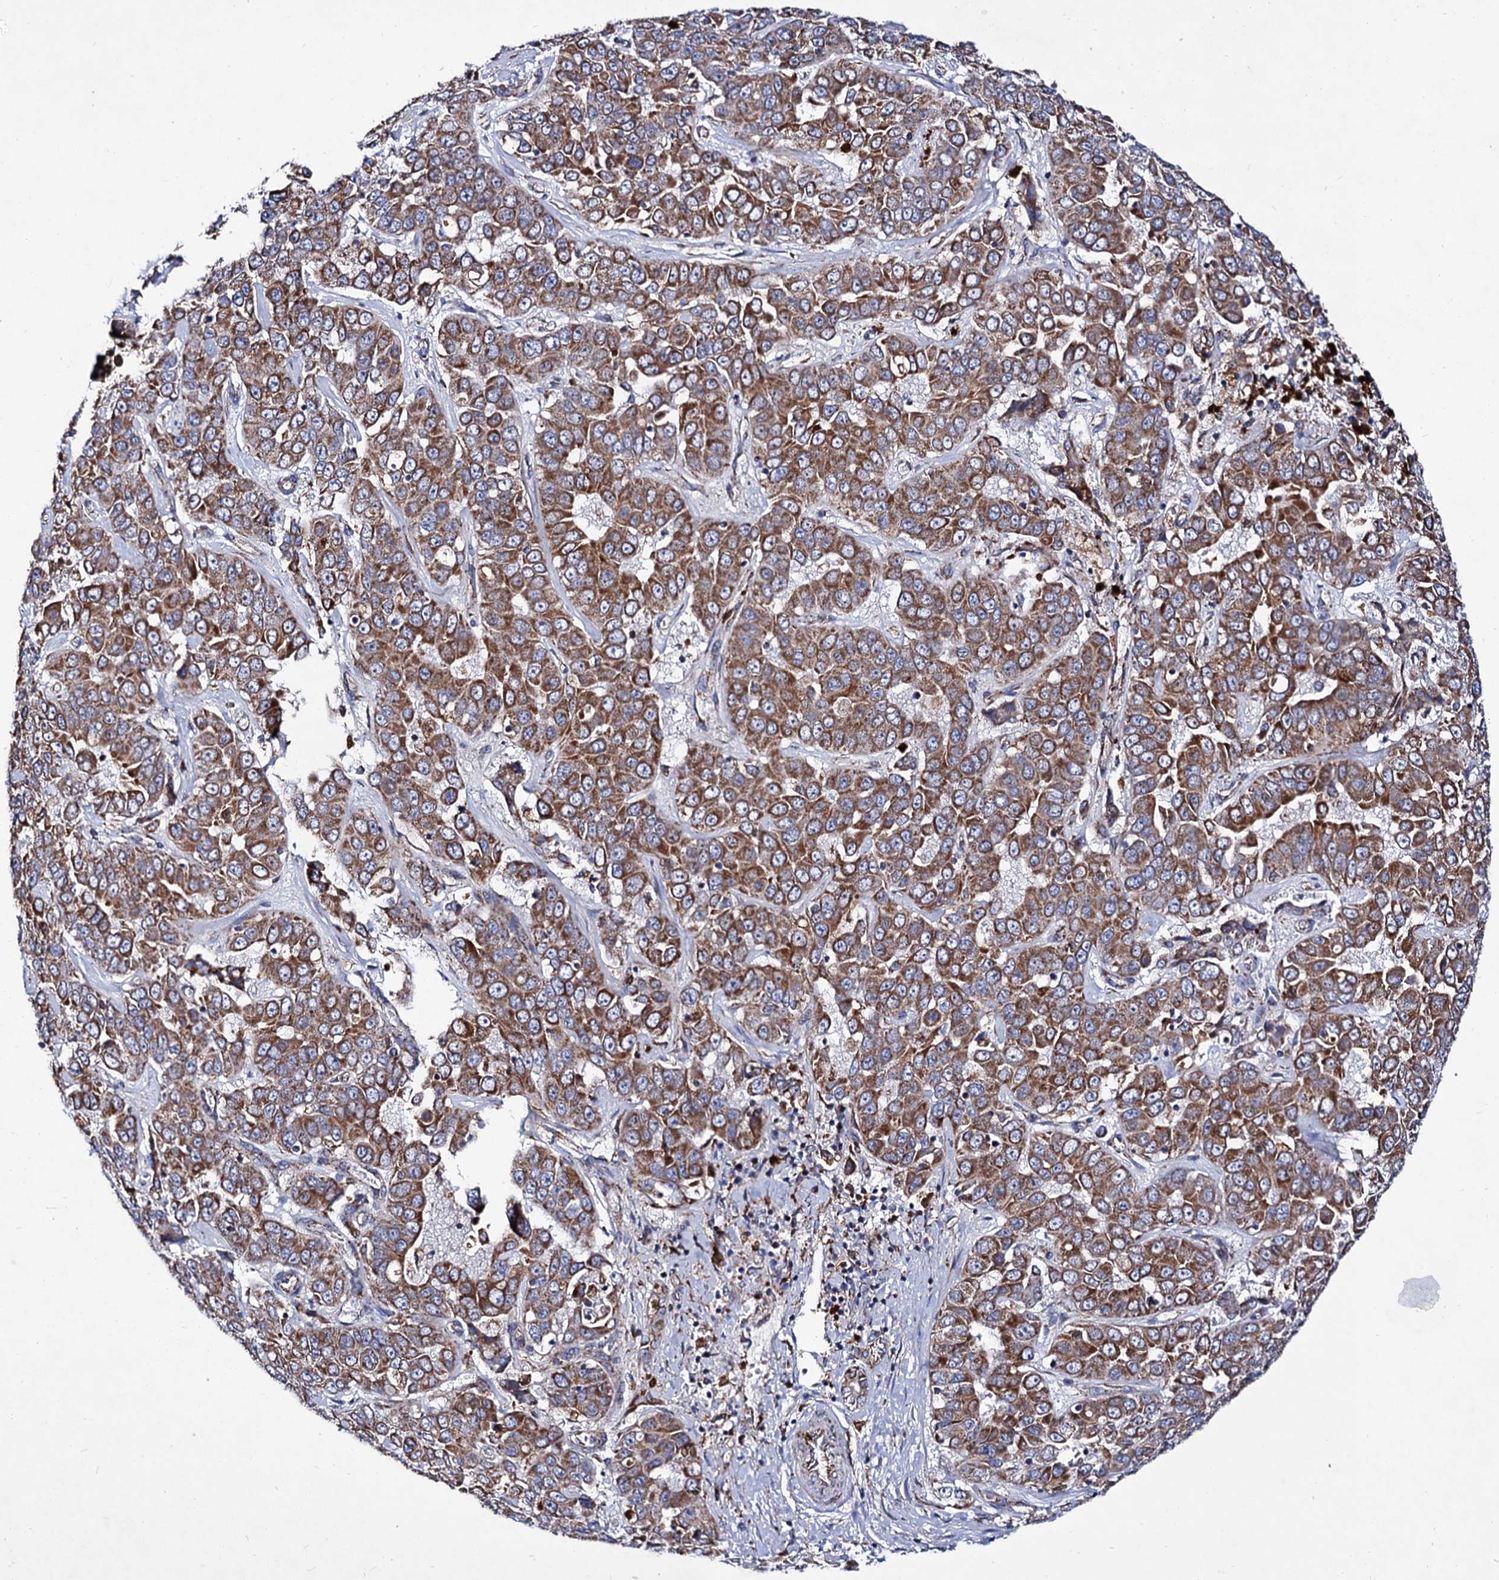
{"staining": {"intensity": "moderate", "quantity": ">75%", "location": "cytoplasmic/membranous"}, "tissue": "liver cancer", "cell_type": "Tumor cells", "image_type": "cancer", "snomed": [{"axis": "morphology", "description": "Cholangiocarcinoma"}, {"axis": "topography", "description": "Liver"}], "caption": "Protein expression analysis of liver cancer demonstrates moderate cytoplasmic/membranous expression in about >75% of tumor cells. The protein is shown in brown color, while the nuclei are stained blue.", "gene": "ACAD9", "patient": {"sex": "female", "age": 52}}